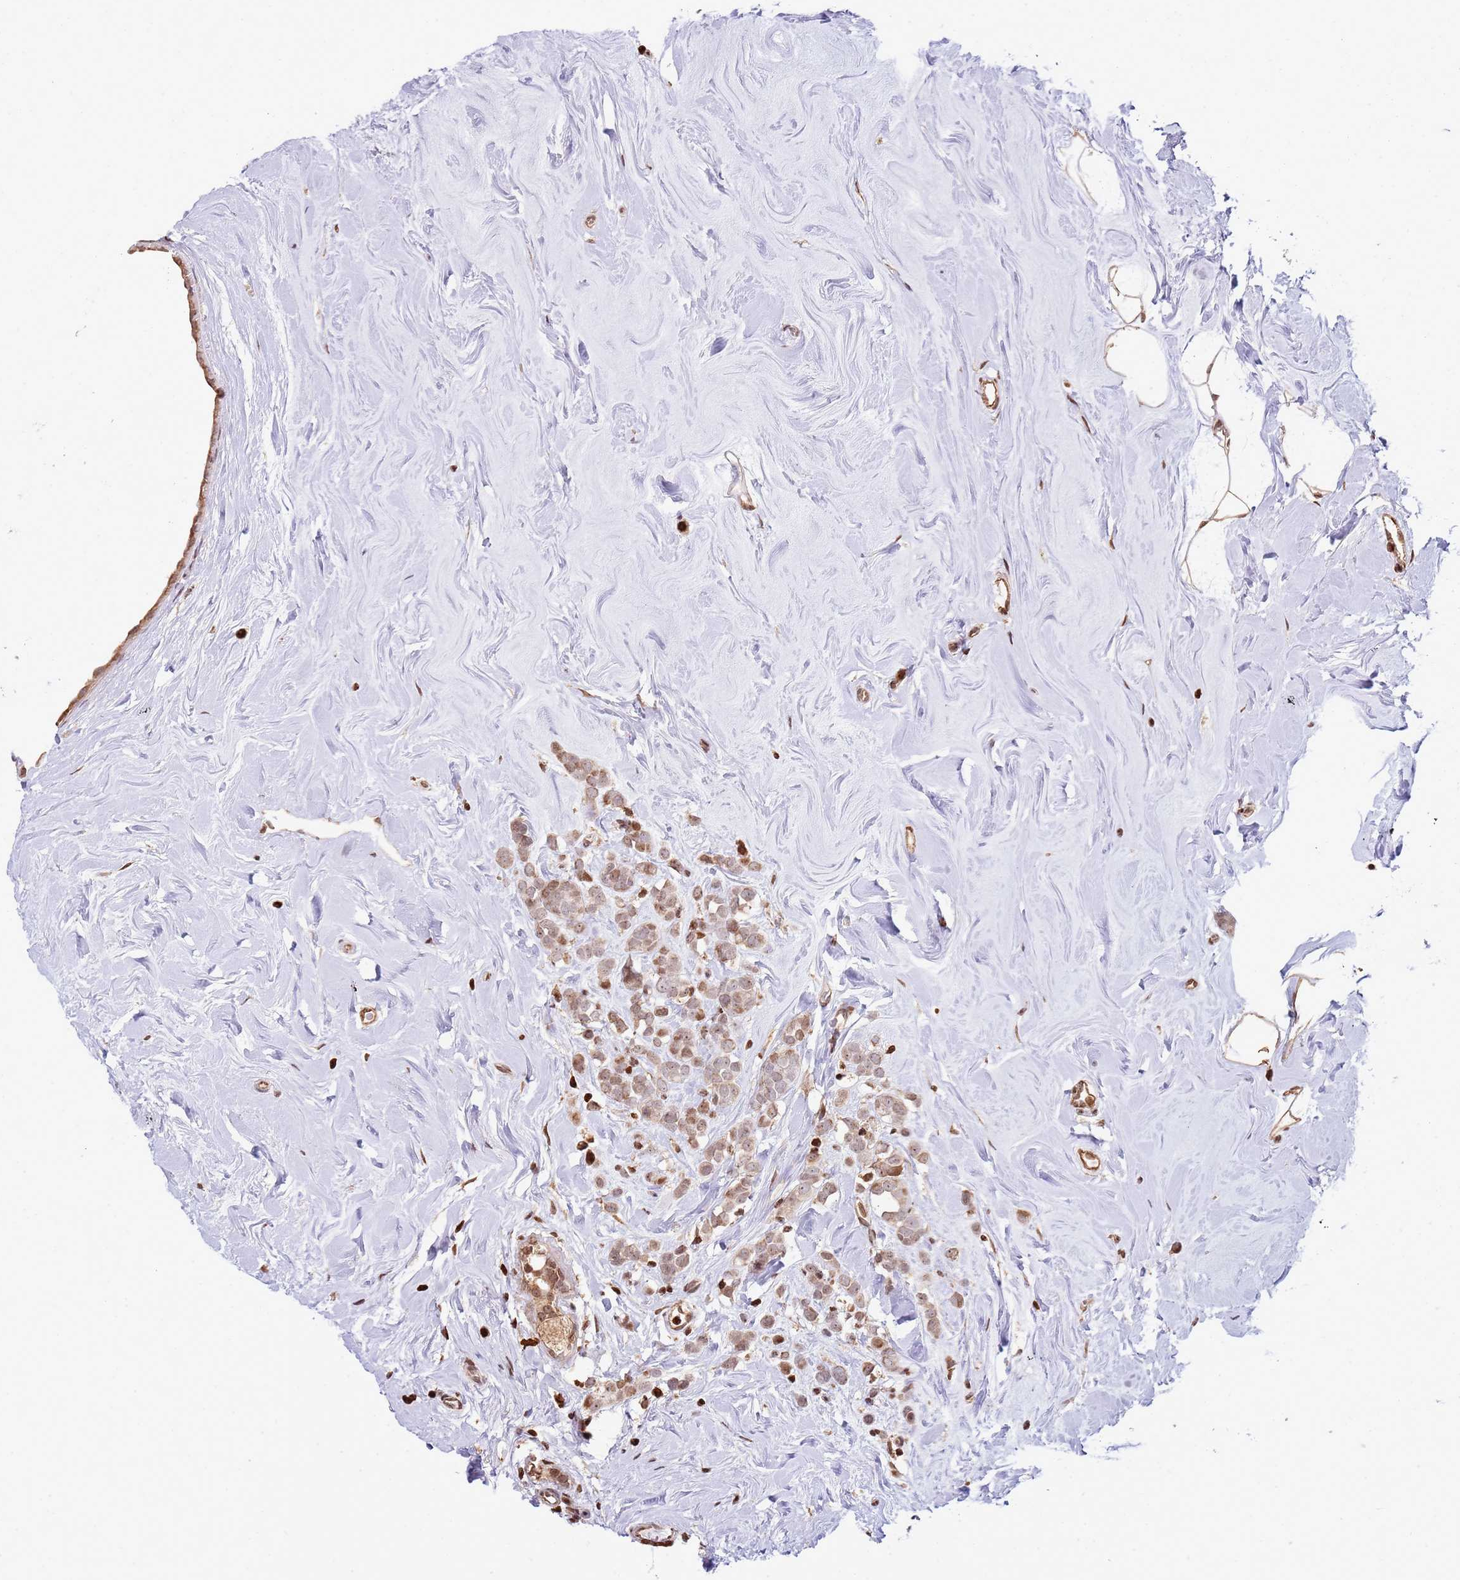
{"staining": {"intensity": "moderate", "quantity": ">75%", "location": "cytoplasmic/membranous"}, "tissue": "breast cancer", "cell_type": "Tumor cells", "image_type": "cancer", "snomed": [{"axis": "morphology", "description": "Lobular carcinoma"}, {"axis": "topography", "description": "Breast"}], "caption": "Brown immunohistochemical staining in human breast lobular carcinoma shows moderate cytoplasmic/membranous positivity in approximately >75% of tumor cells.", "gene": "SCAF1", "patient": {"sex": "female", "age": 47}}